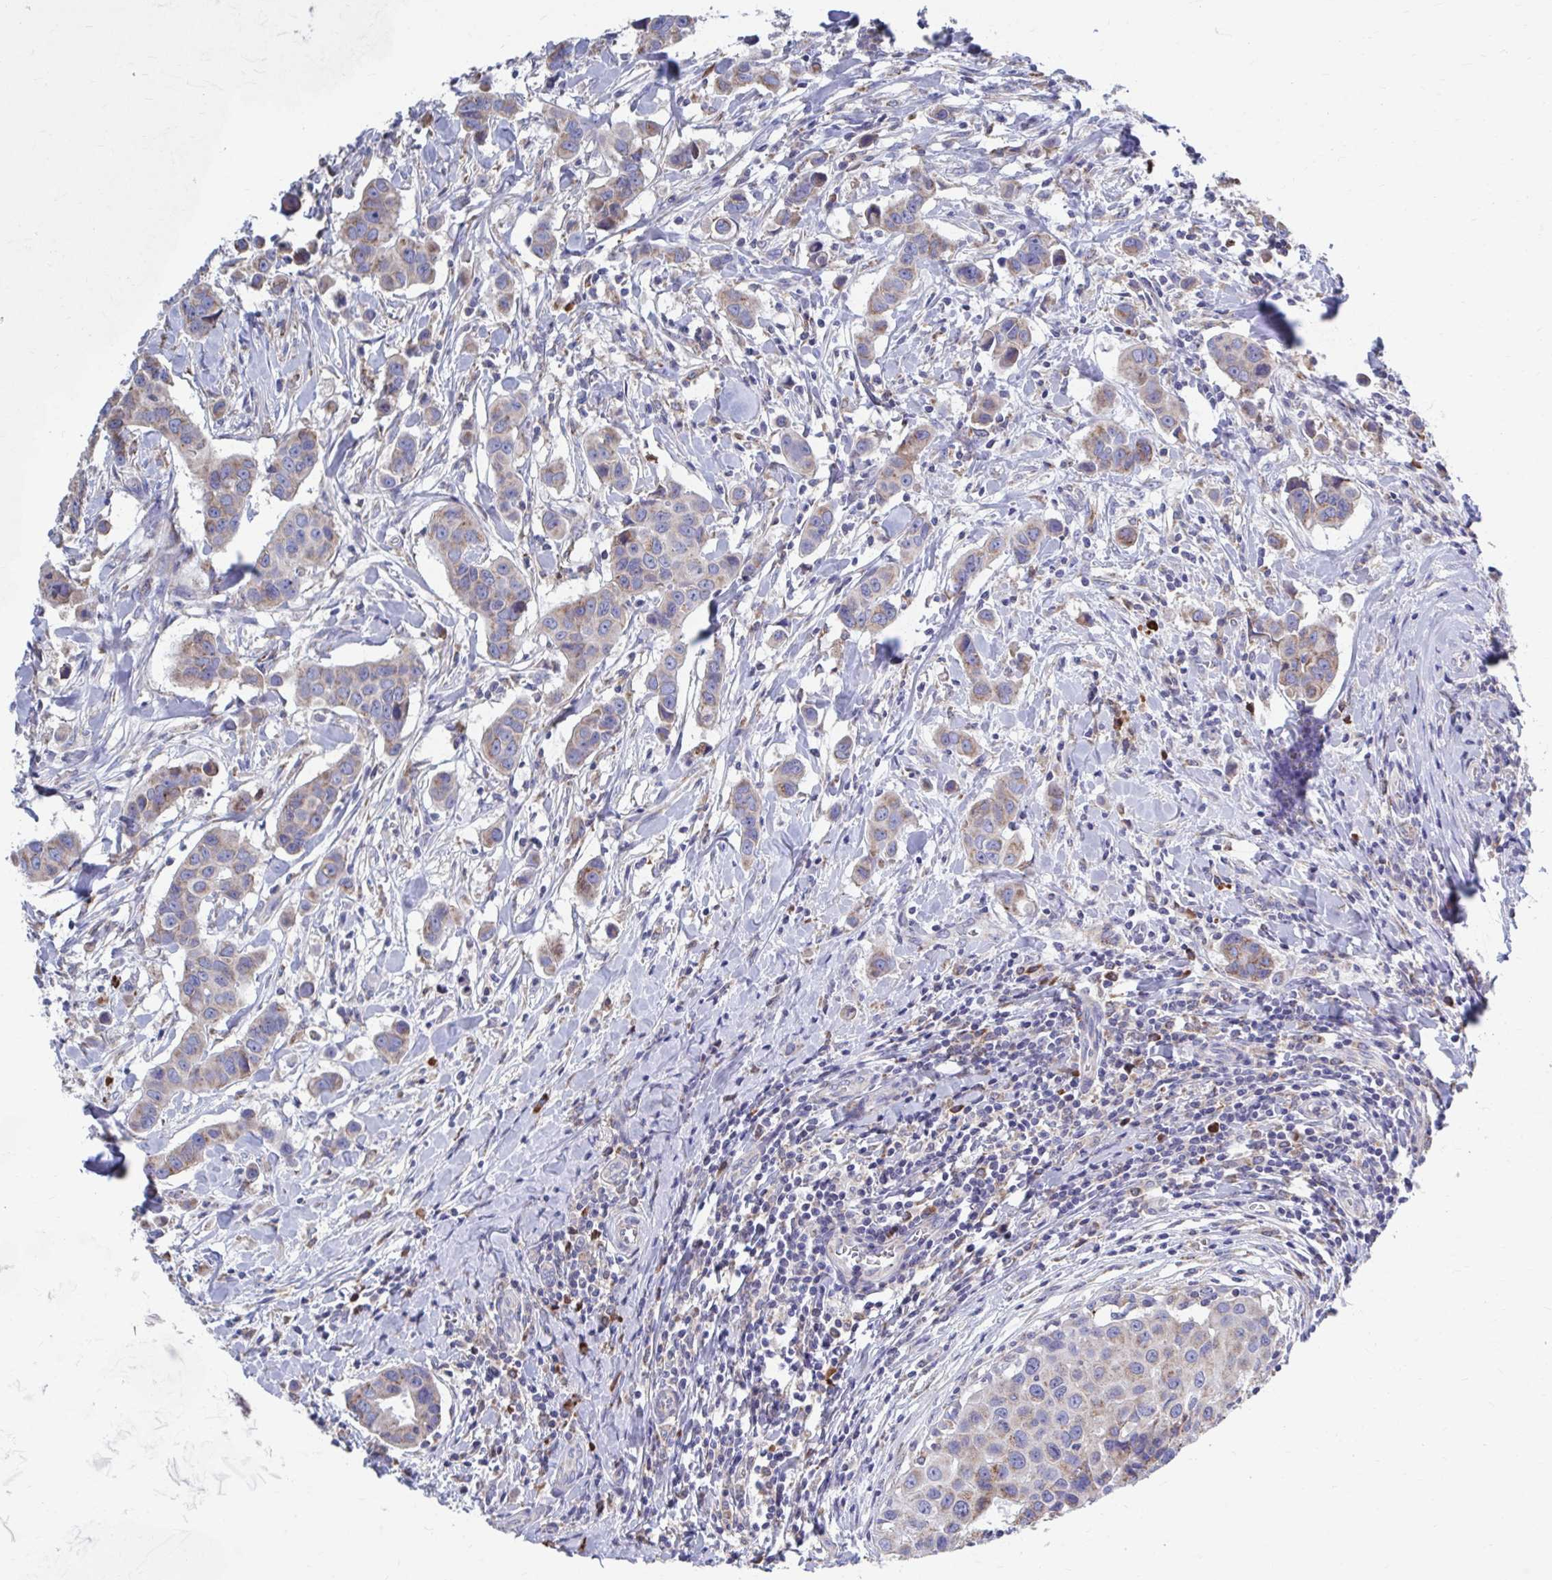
{"staining": {"intensity": "weak", "quantity": "25%-75%", "location": "cytoplasmic/membranous"}, "tissue": "breast cancer", "cell_type": "Tumor cells", "image_type": "cancer", "snomed": [{"axis": "morphology", "description": "Duct carcinoma"}, {"axis": "topography", "description": "Breast"}], "caption": "An image of breast cancer (intraductal carcinoma) stained for a protein displays weak cytoplasmic/membranous brown staining in tumor cells. (DAB (3,3'-diaminobenzidine) = brown stain, brightfield microscopy at high magnification).", "gene": "FKBP2", "patient": {"sex": "female", "age": 24}}